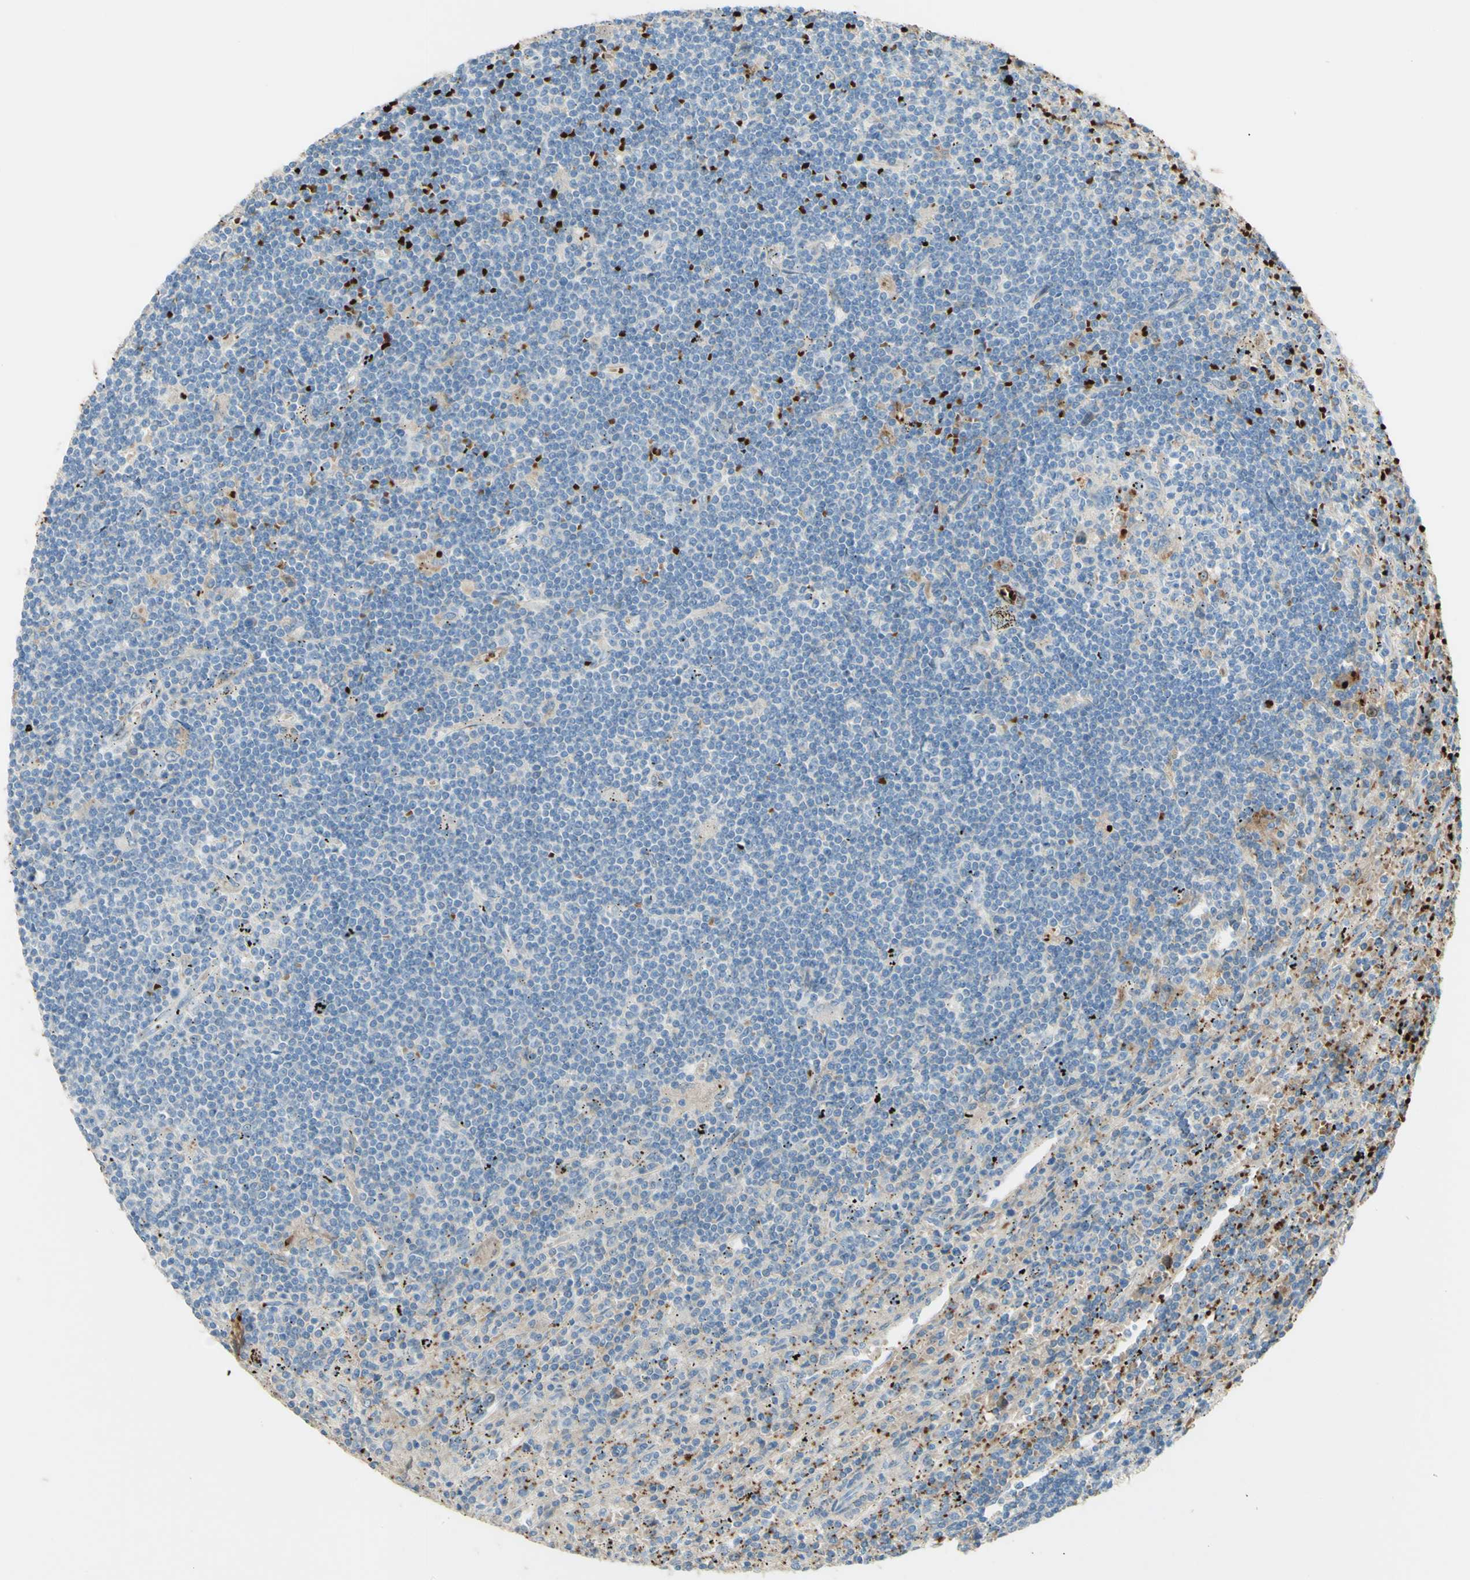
{"staining": {"intensity": "weak", "quantity": "<25%", "location": "cytoplasmic/membranous"}, "tissue": "lymphoma", "cell_type": "Tumor cells", "image_type": "cancer", "snomed": [{"axis": "morphology", "description": "Malignant lymphoma, non-Hodgkin's type, Low grade"}, {"axis": "topography", "description": "Spleen"}], "caption": "There is no significant positivity in tumor cells of malignant lymphoma, non-Hodgkin's type (low-grade). (Stains: DAB (3,3'-diaminobenzidine) immunohistochemistry (IHC) with hematoxylin counter stain, Microscopy: brightfield microscopy at high magnification).", "gene": "GAN", "patient": {"sex": "male", "age": 76}}